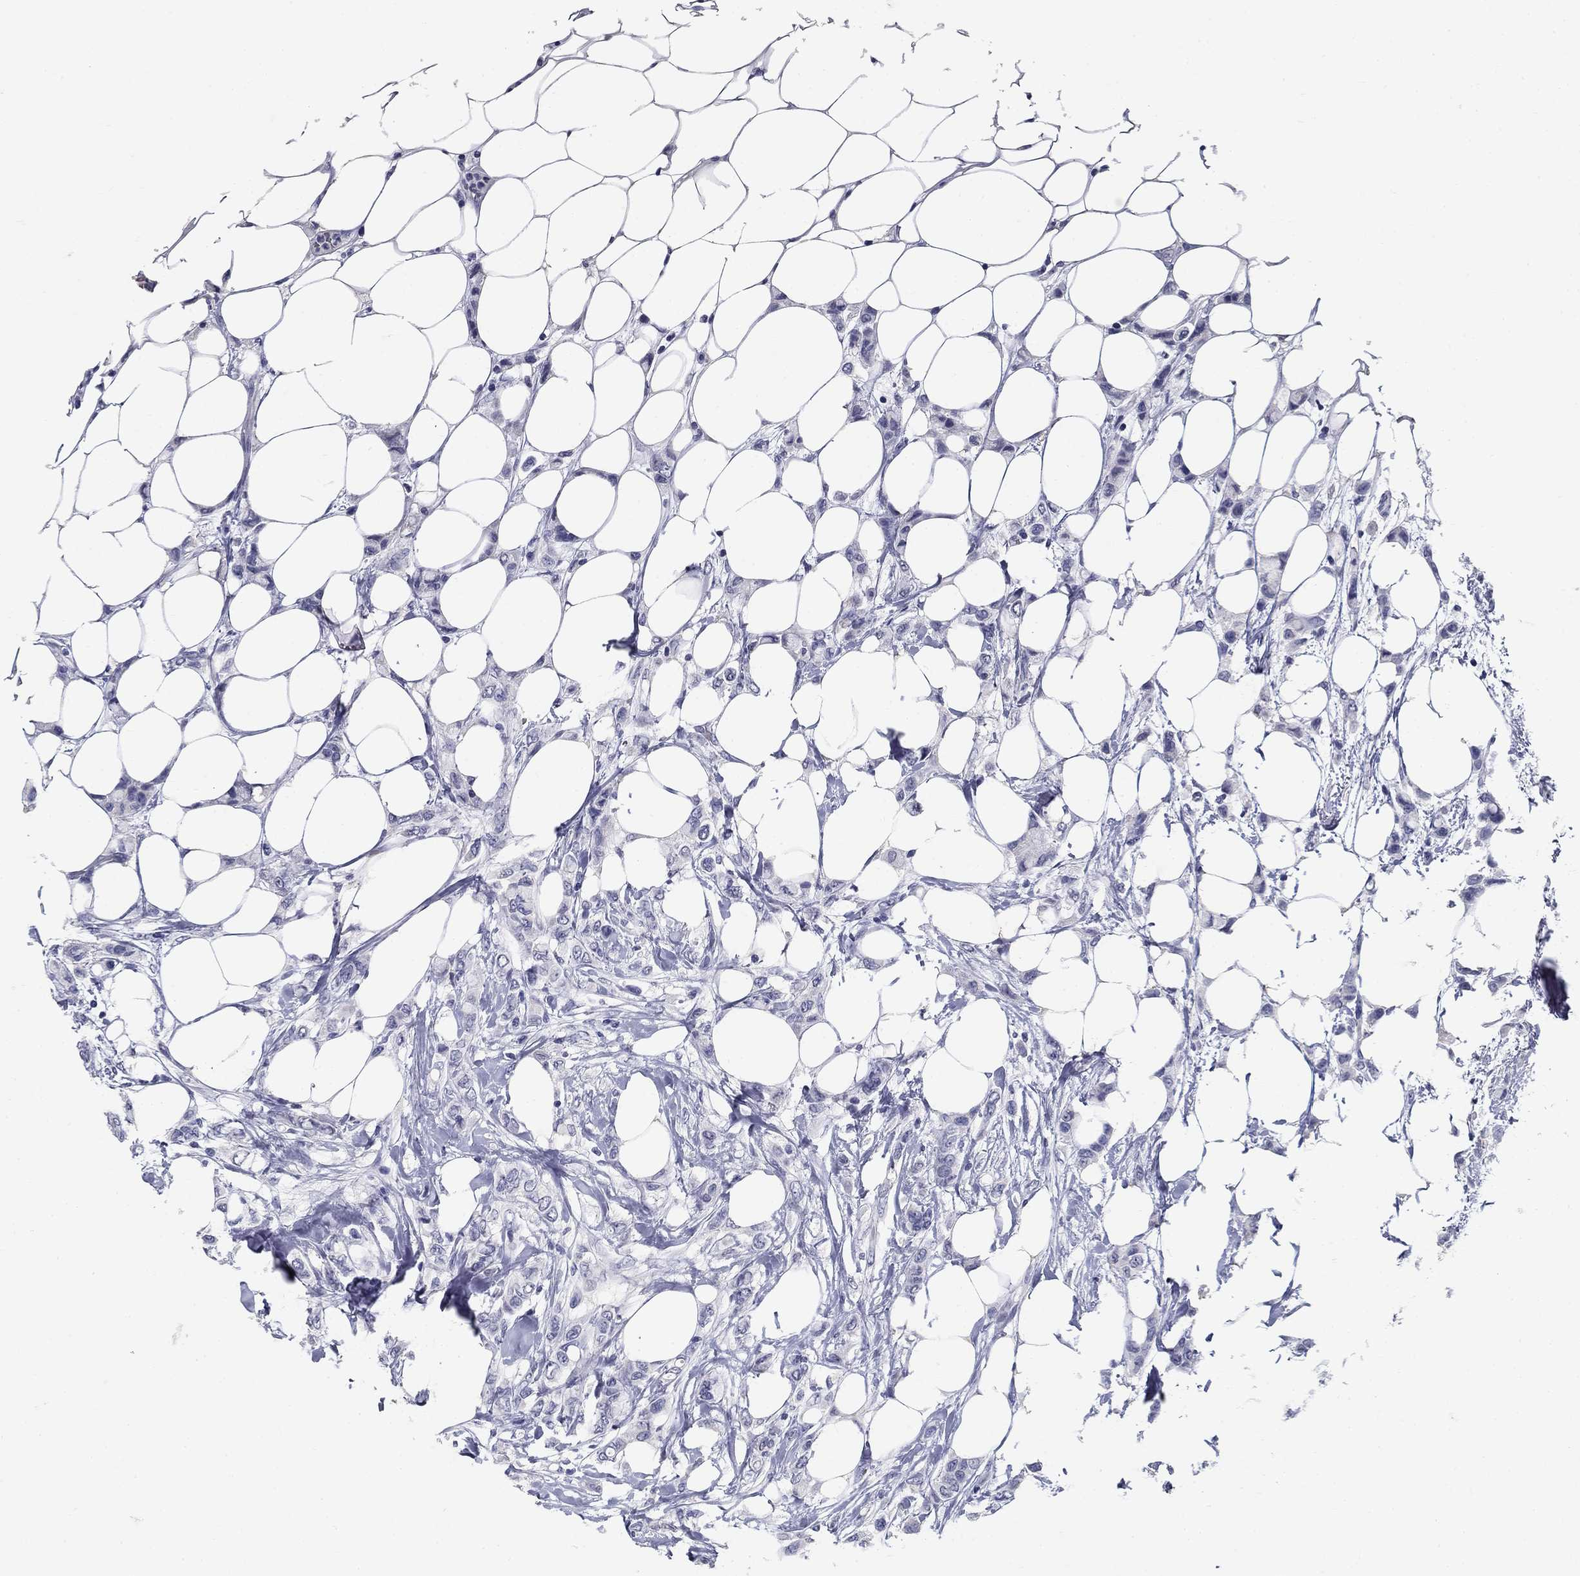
{"staining": {"intensity": "negative", "quantity": "none", "location": "none"}, "tissue": "breast cancer", "cell_type": "Tumor cells", "image_type": "cancer", "snomed": [{"axis": "morphology", "description": "Lobular carcinoma"}, {"axis": "topography", "description": "Breast"}], "caption": "High power microscopy micrograph of an immunohistochemistry micrograph of breast lobular carcinoma, revealing no significant positivity in tumor cells. (Stains: DAB immunohistochemistry with hematoxylin counter stain, Microscopy: brightfield microscopy at high magnification).", "gene": "POMC", "patient": {"sex": "female", "age": 66}}